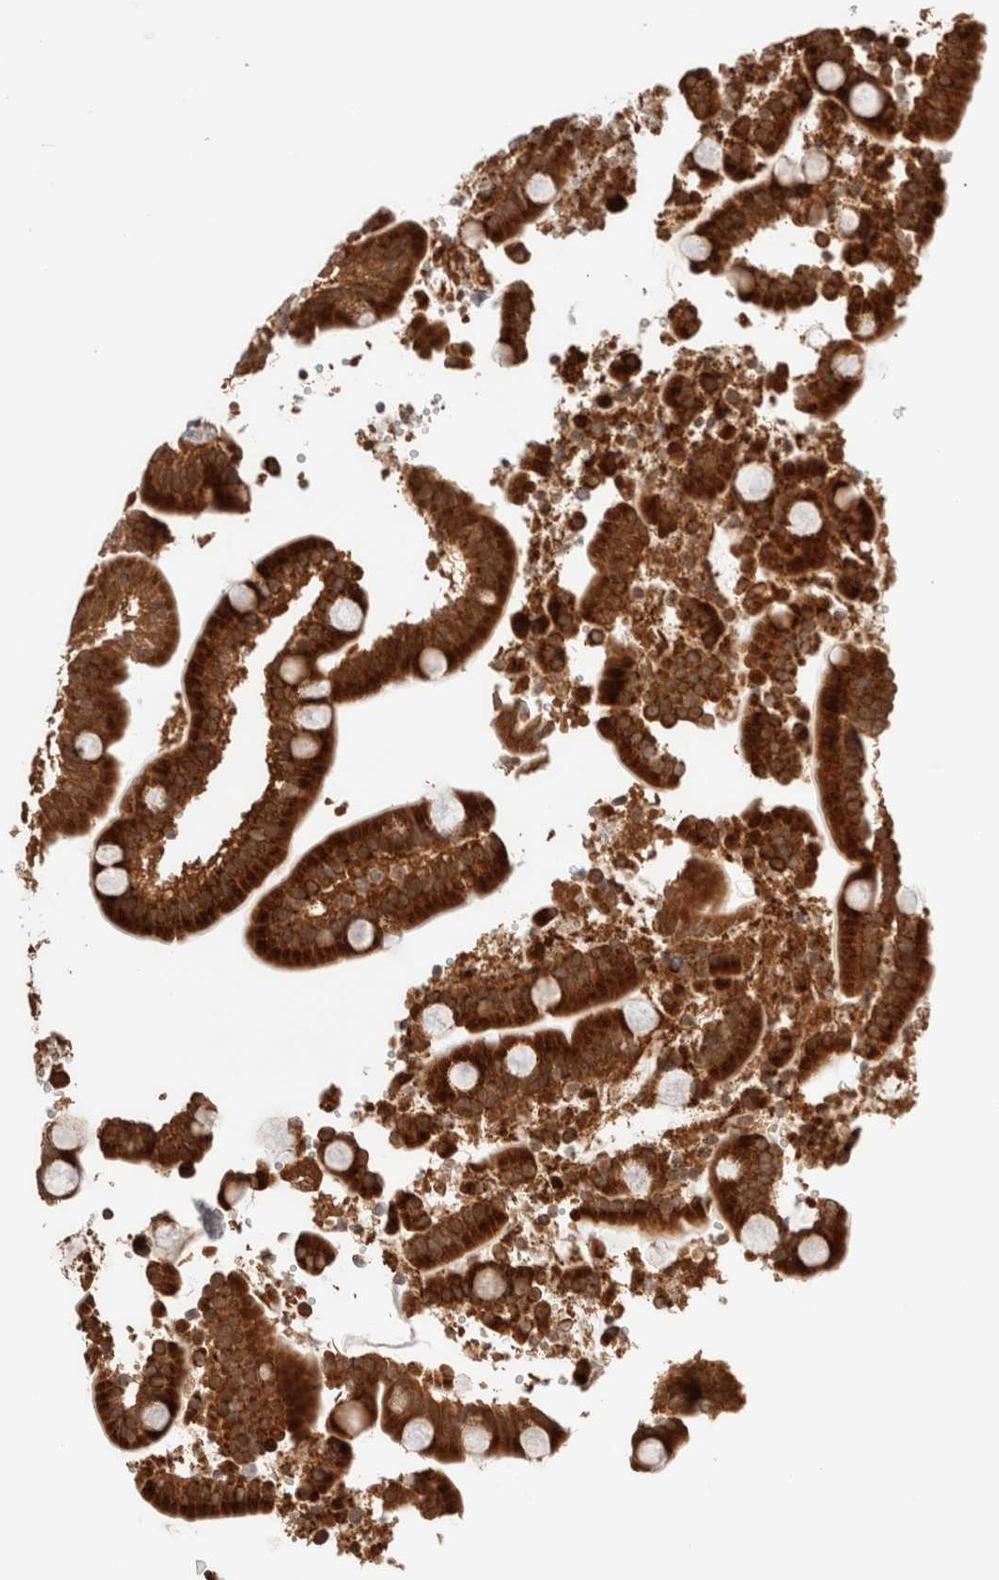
{"staining": {"intensity": "strong", "quantity": ">75%", "location": "cytoplasmic/membranous"}, "tissue": "duodenum", "cell_type": "Glandular cells", "image_type": "normal", "snomed": [{"axis": "morphology", "description": "Normal tissue, NOS"}, {"axis": "topography", "description": "Duodenum"}], "caption": "Immunohistochemical staining of normal duodenum shows strong cytoplasmic/membranous protein staining in about >75% of glandular cells. (Brightfield microscopy of DAB IHC at high magnification).", "gene": "XKR4", "patient": {"sex": "male", "age": 54}}